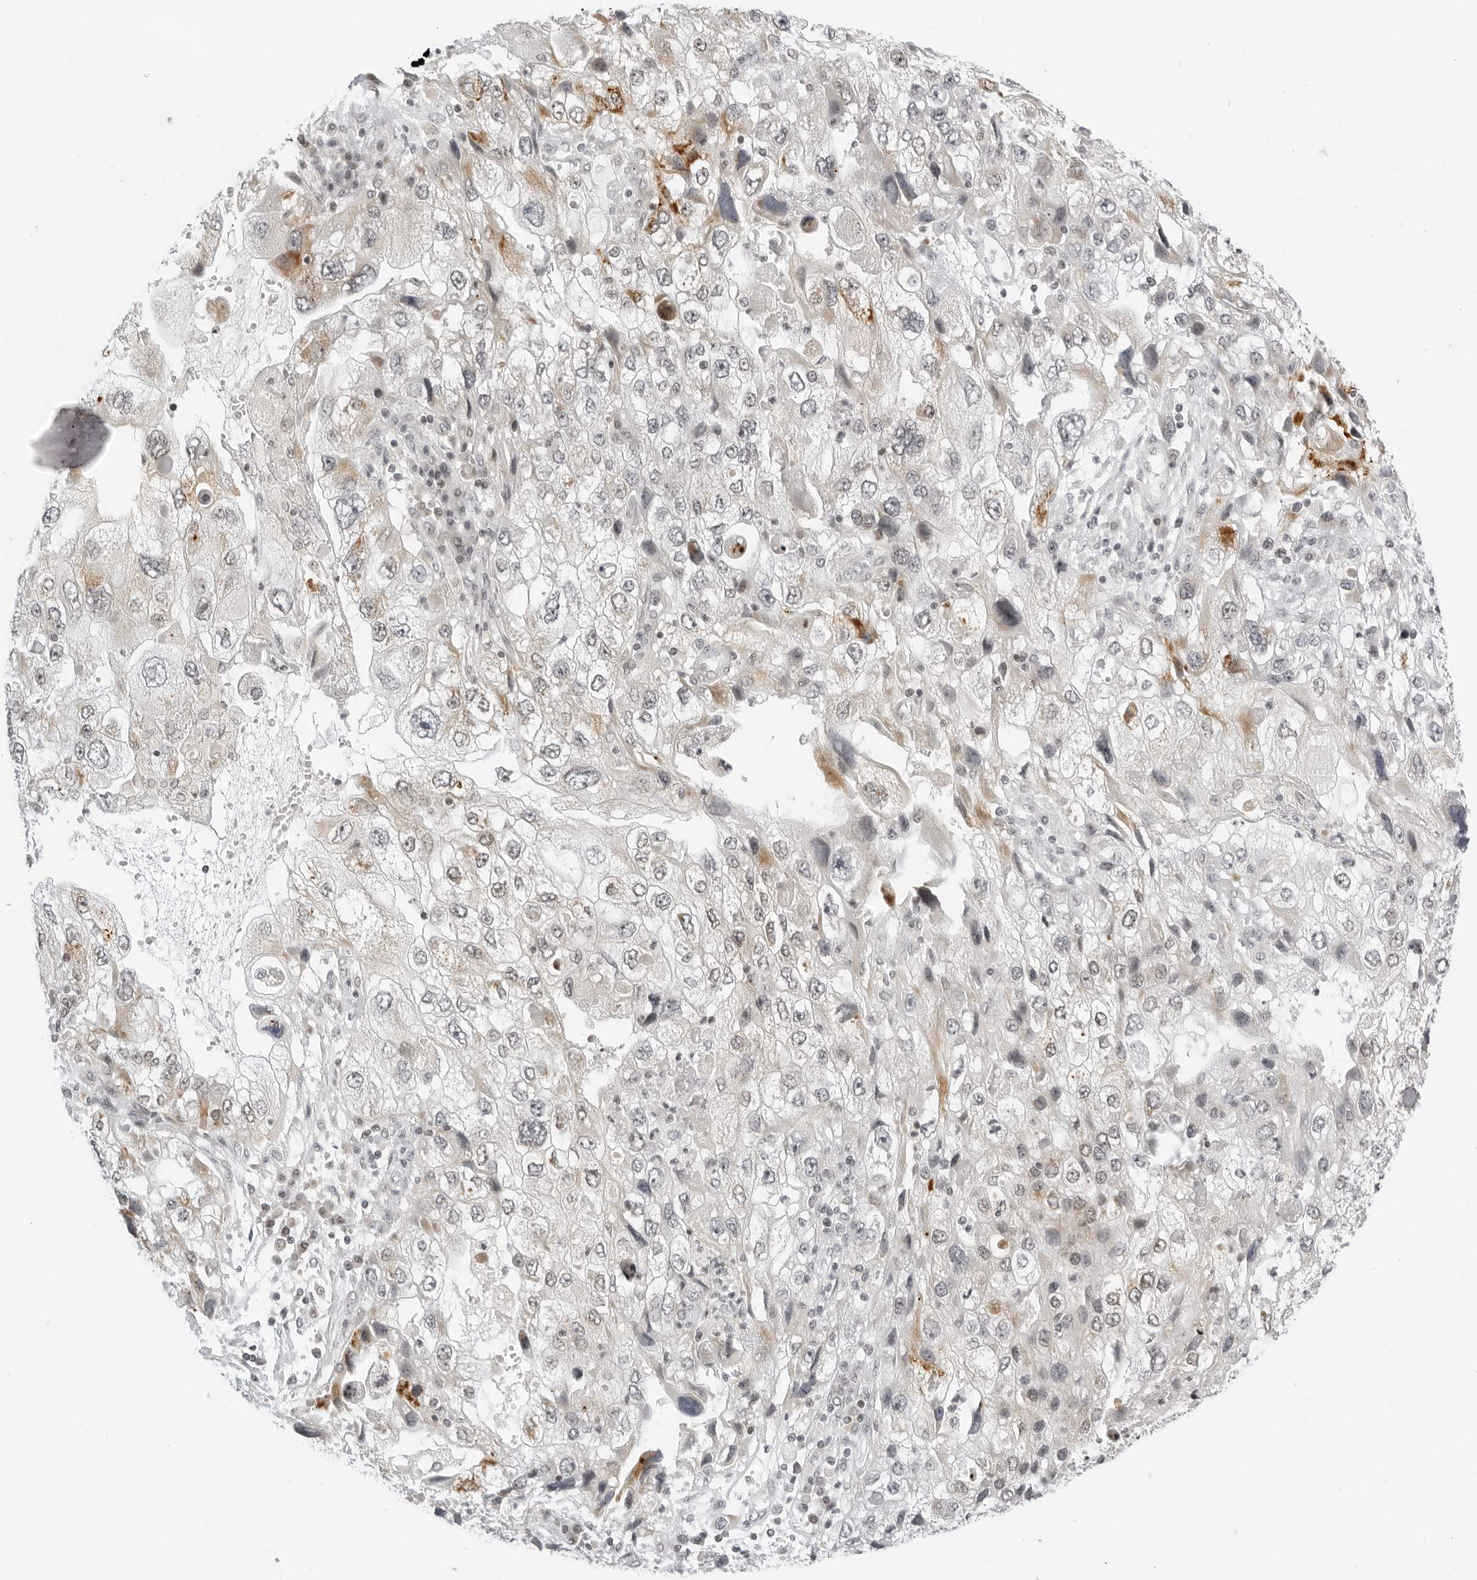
{"staining": {"intensity": "moderate", "quantity": "<25%", "location": "cytoplasmic/membranous"}, "tissue": "endometrial cancer", "cell_type": "Tumor cells", "image_type": "cancer", "snomed": [{"axis": "morphology", "description": "Adenocarcinoma, NOS"}, {"axis": "topography", "description": "Endometrium"}], "caption": "Endometrial cancer (adenocarcinoma) was stained to show a protein in brown. There is low levels of moderate cytoplasmic/membranous expression in approximately <25% of tumor cells.", "gene": "MSH6", "patient": {"sex": "female", "age": 49}}